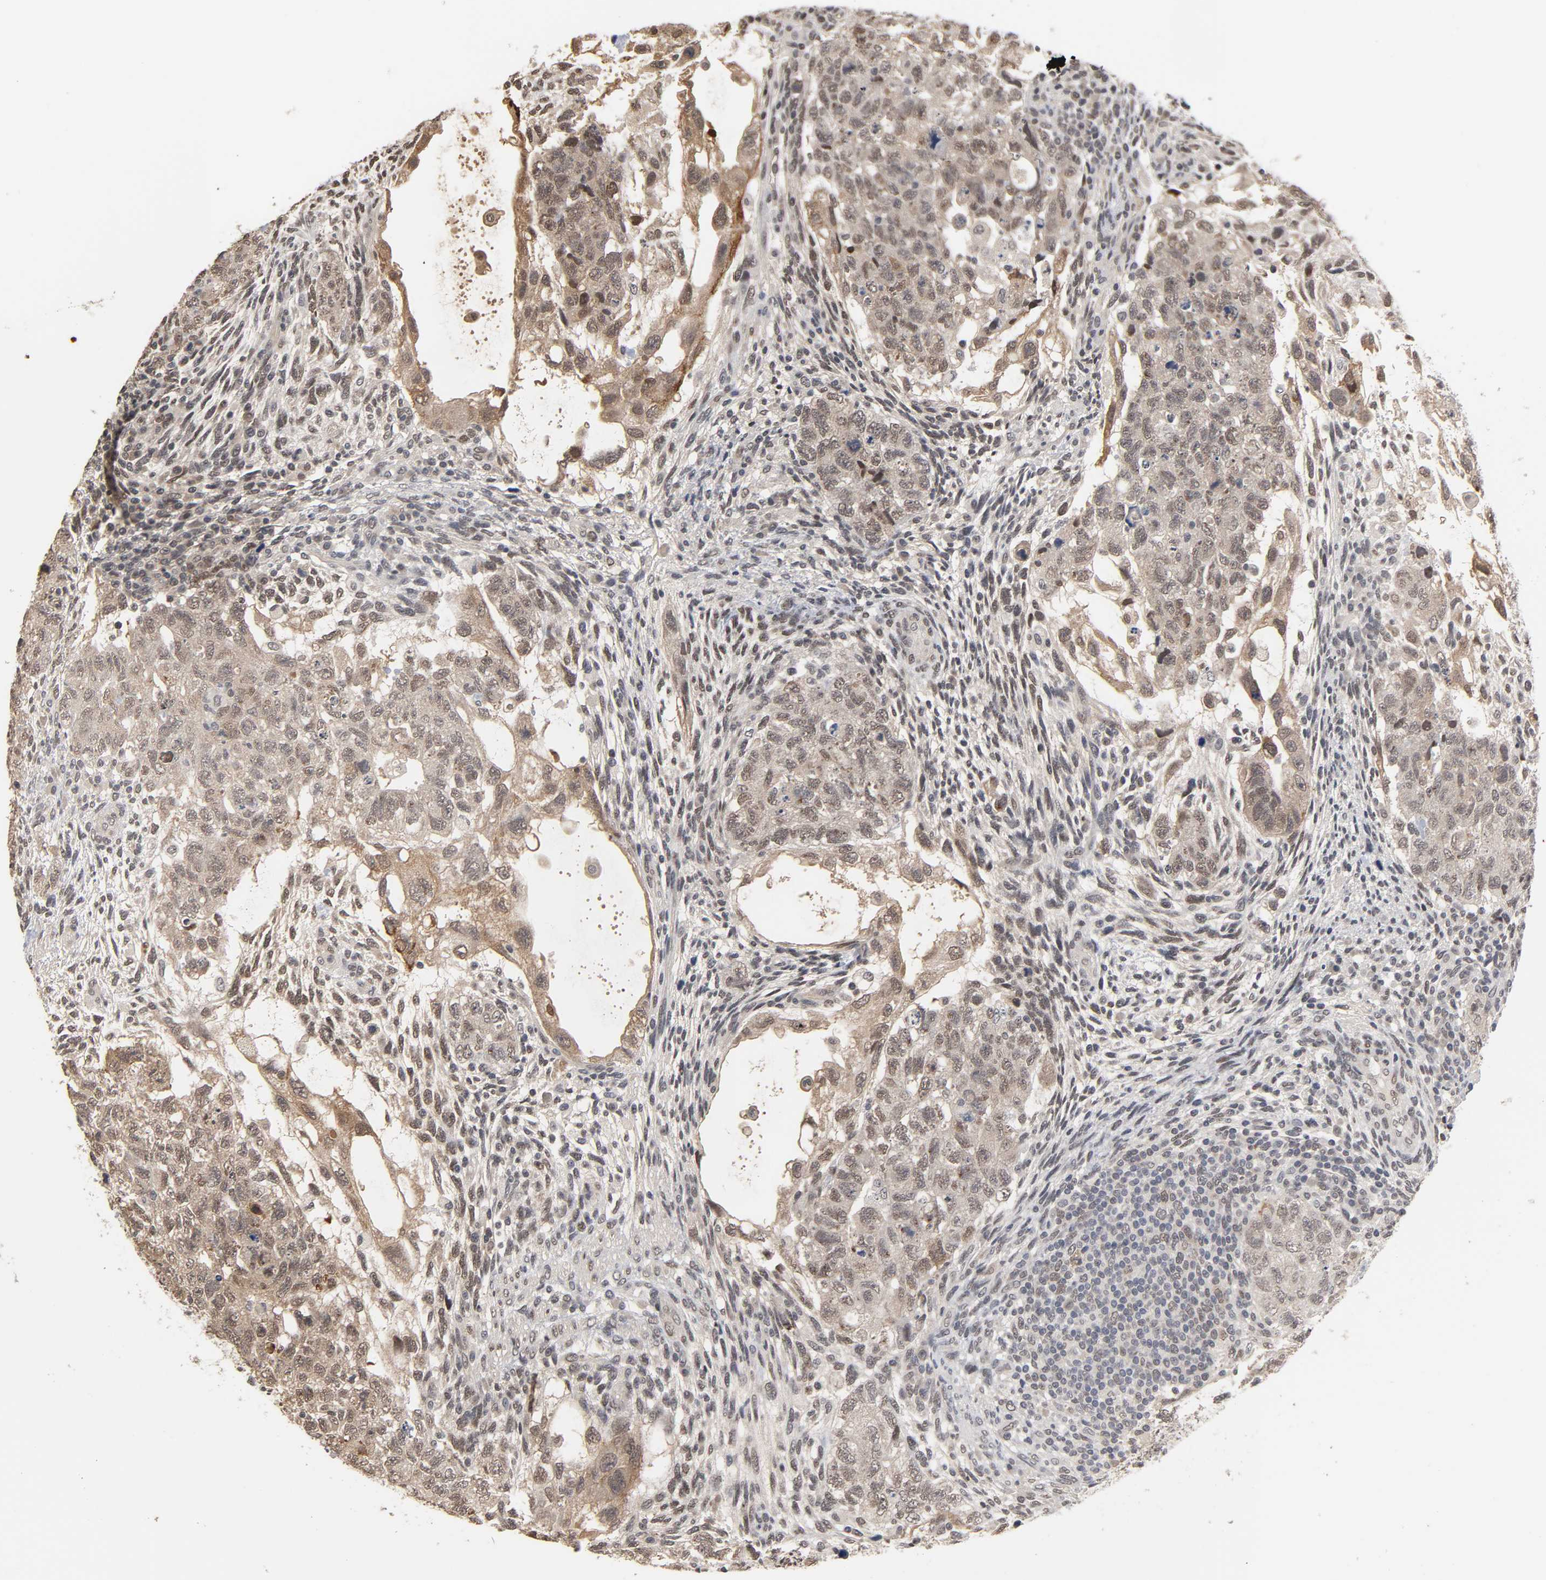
{"staining": {"intensity": "moderate", "quantity": ">75%", "location": "cytoplasmic/membranous,nuclear"}, "tissue": "testis cancer", "cell_type": "Tumor cells", "image_type": "cancer", "snomed": [{"axis": "morphology", "description": "Normal tissue, NOS"}, {"axis": "morphology", "description": "Carcinoma, Embryonal, NOS"}, {"axis": "topography", "description": "Testis"}], "caption": "A brown stain labels moderate cytoplasmic/membranous and nuclear expression of a protein in testis embryonal carcinoma tumor cells. Using DAB (brown) and hematoxylin (blue) stains, captured at high magnification using brightfield microscopy.", "gene": "HTR1E", "patient": {"sex": "male", "age": 36}}